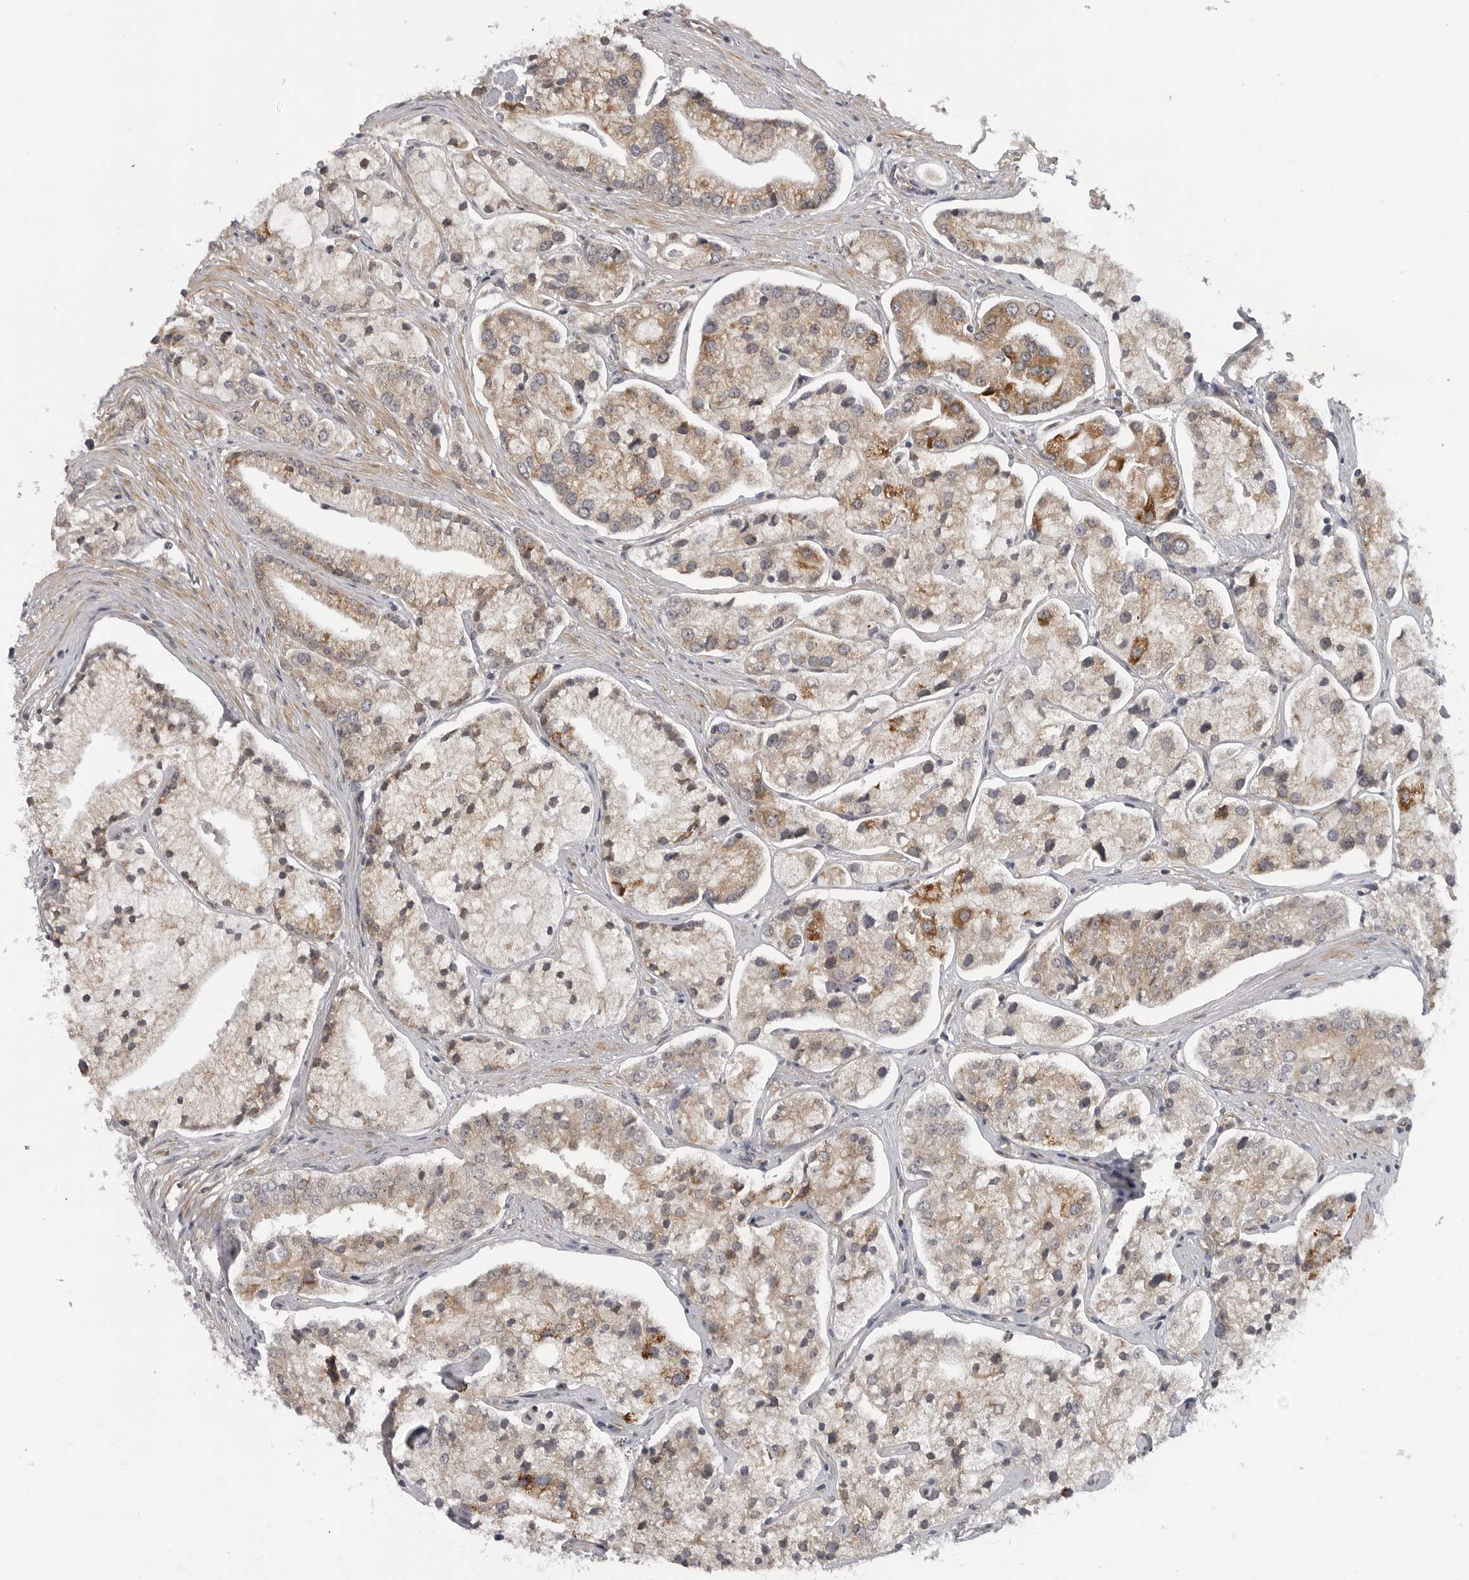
{"staining": {"intensity": "moderate", "quantity": "<25%", "location": "cytoplasmic/membranous"}, "tissue": "prostate cancer", "cell_type": "Tumor cells", "image_type": "cancer", "snomed": [{"axis": "morphology", "description": "Adenocarcinoma, High grade"}, {"axis": "topography", "description": "Prostate"}], "caption": "Moderate cytoplasmic/membranous protein staining is appreciated in about <25% of tumor cells in prostate cancer (high-grade adenocarcinoma).", "gene": "LRRC45", "patient": {"sex": "male", "age": 50}}